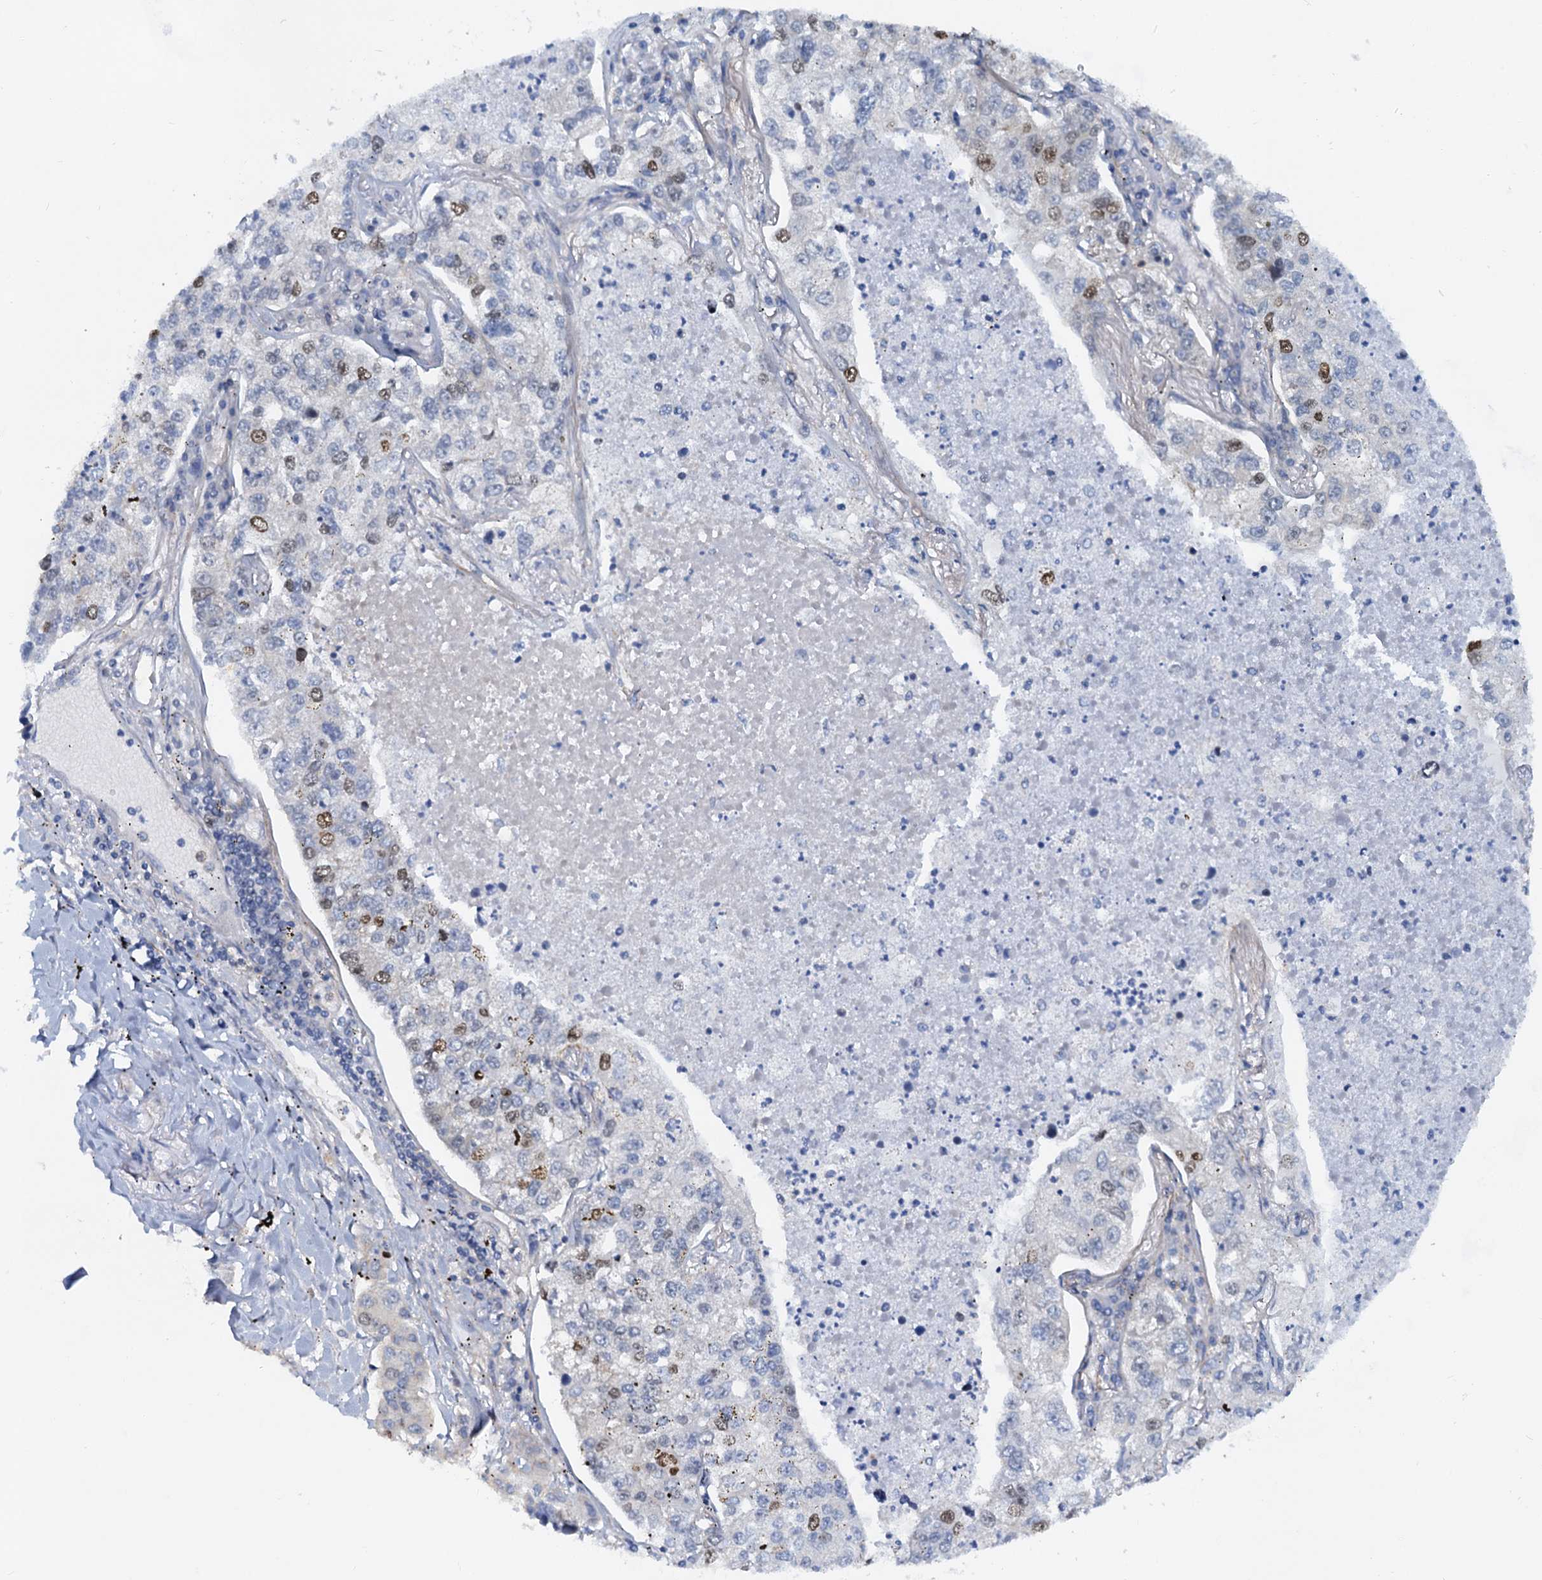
{"staining": {"intensity": "moderate", "quantity": "<25%", "location": "nuclear"}, "tissue": "lung cancer", "cell_type": "Tumor cells", "image_type": "cancer", "snomed": [{"axis": "morphology", "description": "Adenocarcinoma, NOS"}, {"axis": "topography", "description": "Lung"}], "caption": "Lung adenocarcinoma stained for a protein (brown) displays moderate nuclear positive staining in about <25% of tumor cells.", "gene": "PTGES3", "patient": {"sex": "male", "age": 49}}